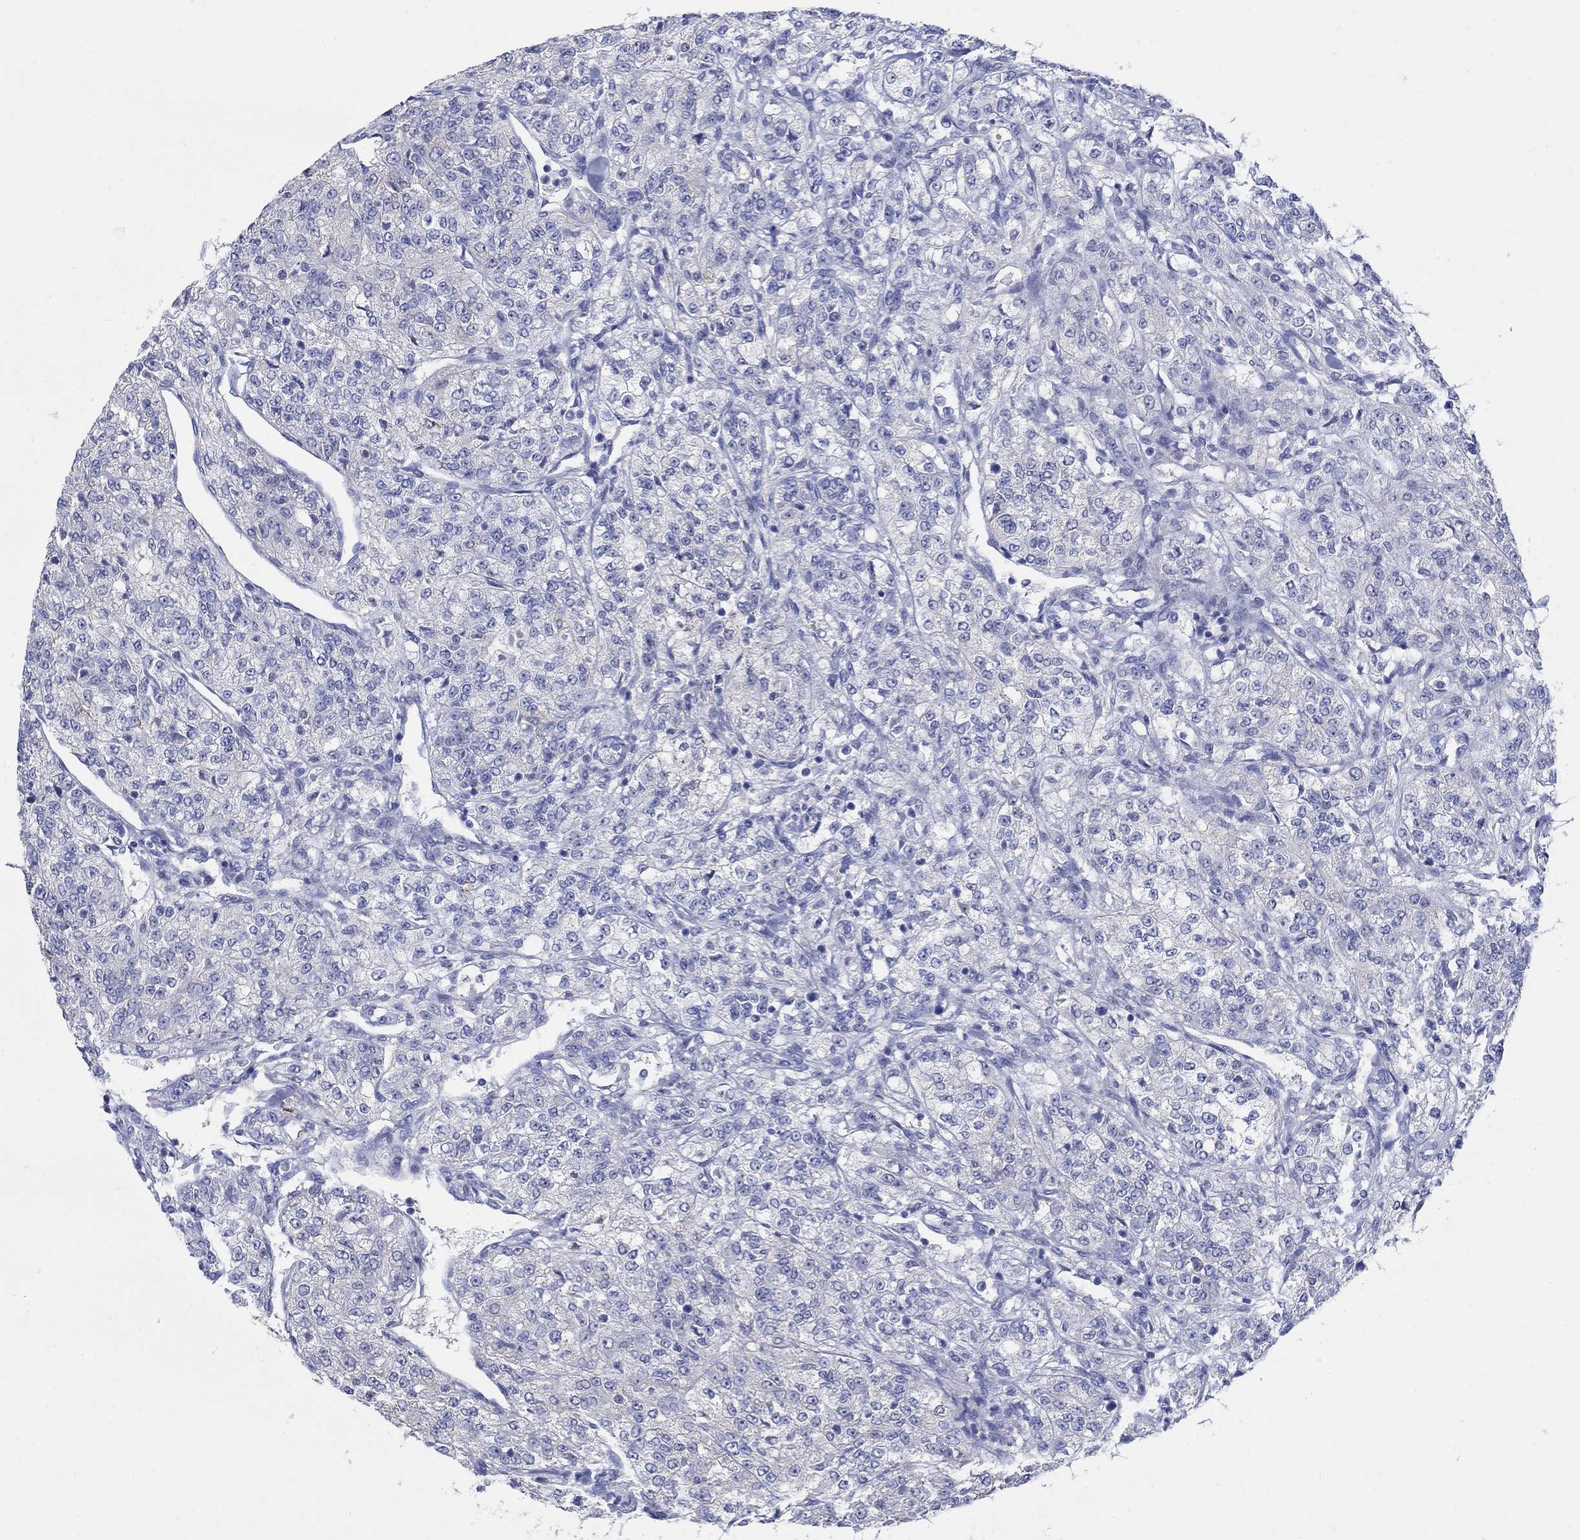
{"staining": {"intensity": "negative", "quantity": "none", "location": "none"}, "tissue": "renal cancer", "cell_type": "Tumor cells", "image_type": "cancer", "snomed": [{"axis": "morphology", "description": "Adenocarcinoma, NOS"}, {"axis": "topography", "description": "Kidney"}], "caption": "Immunohistochemical staining of renal cancer (adenocarcinoma) shows no significant expression in tumor cells.", "gene": "REEP2", "patient": {"sex": "female", "age": 63}}